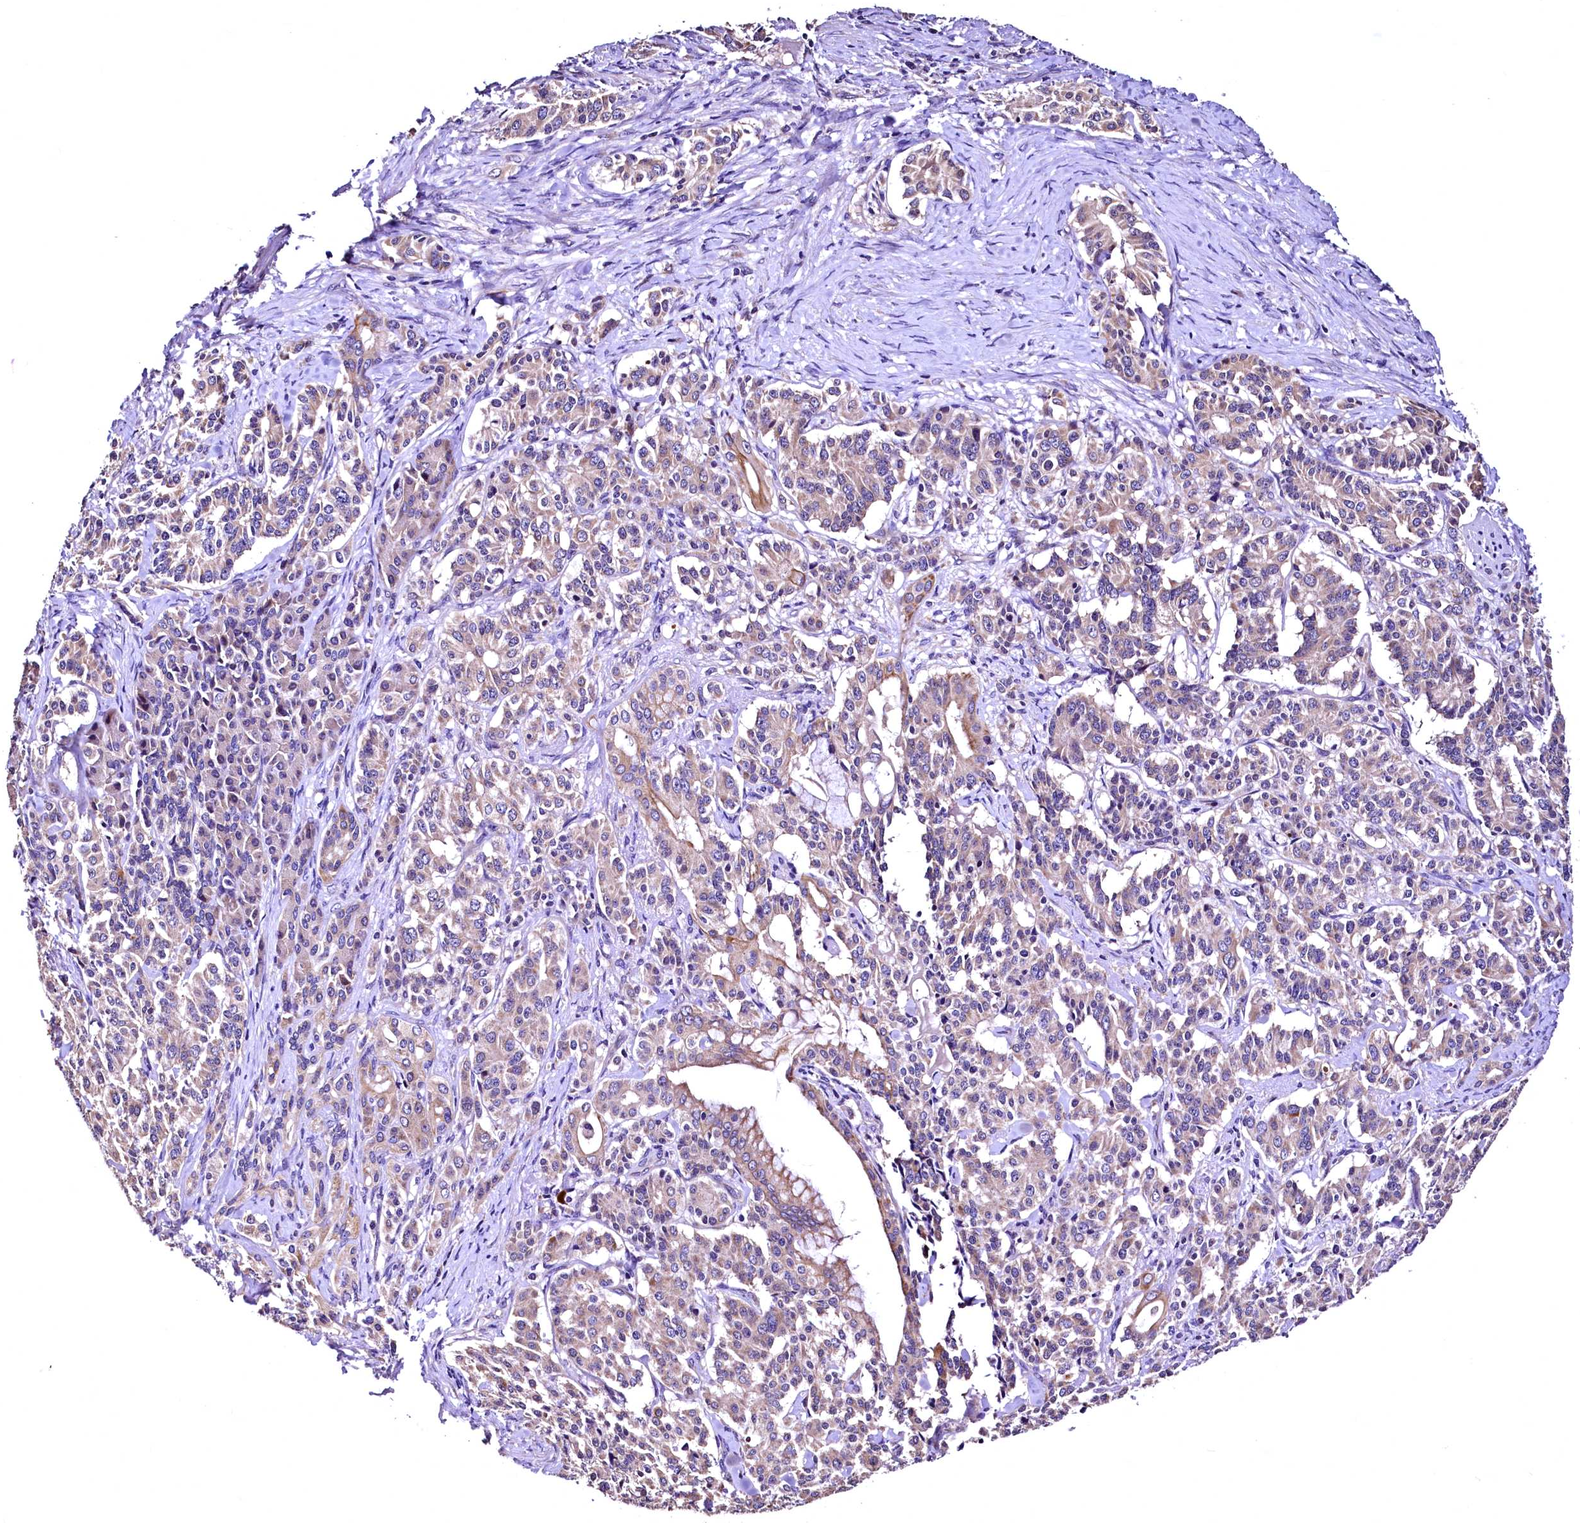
{"staining": {"intensity": "moderate", "quantity": "<25%", "location": "cytoplasmic/membranous"}, "tissue": "pancreatic cancer", "cell_type": "Tumor cells", "image_type": "cancer", "snomed": [{"axis": "morphology", "description": "Adenocarcinoma, NOS"}, {"axis": "topography", "description": "Pancreas"}], "caption": "Tumor cells demonstrate low levels of moderate cytoplasmic/membranous positivity in about <25% of cells in pancreatic adenocarcinoma.", "gene": "LRSAM1", "patient": {"sex": "female", "age": 74}}